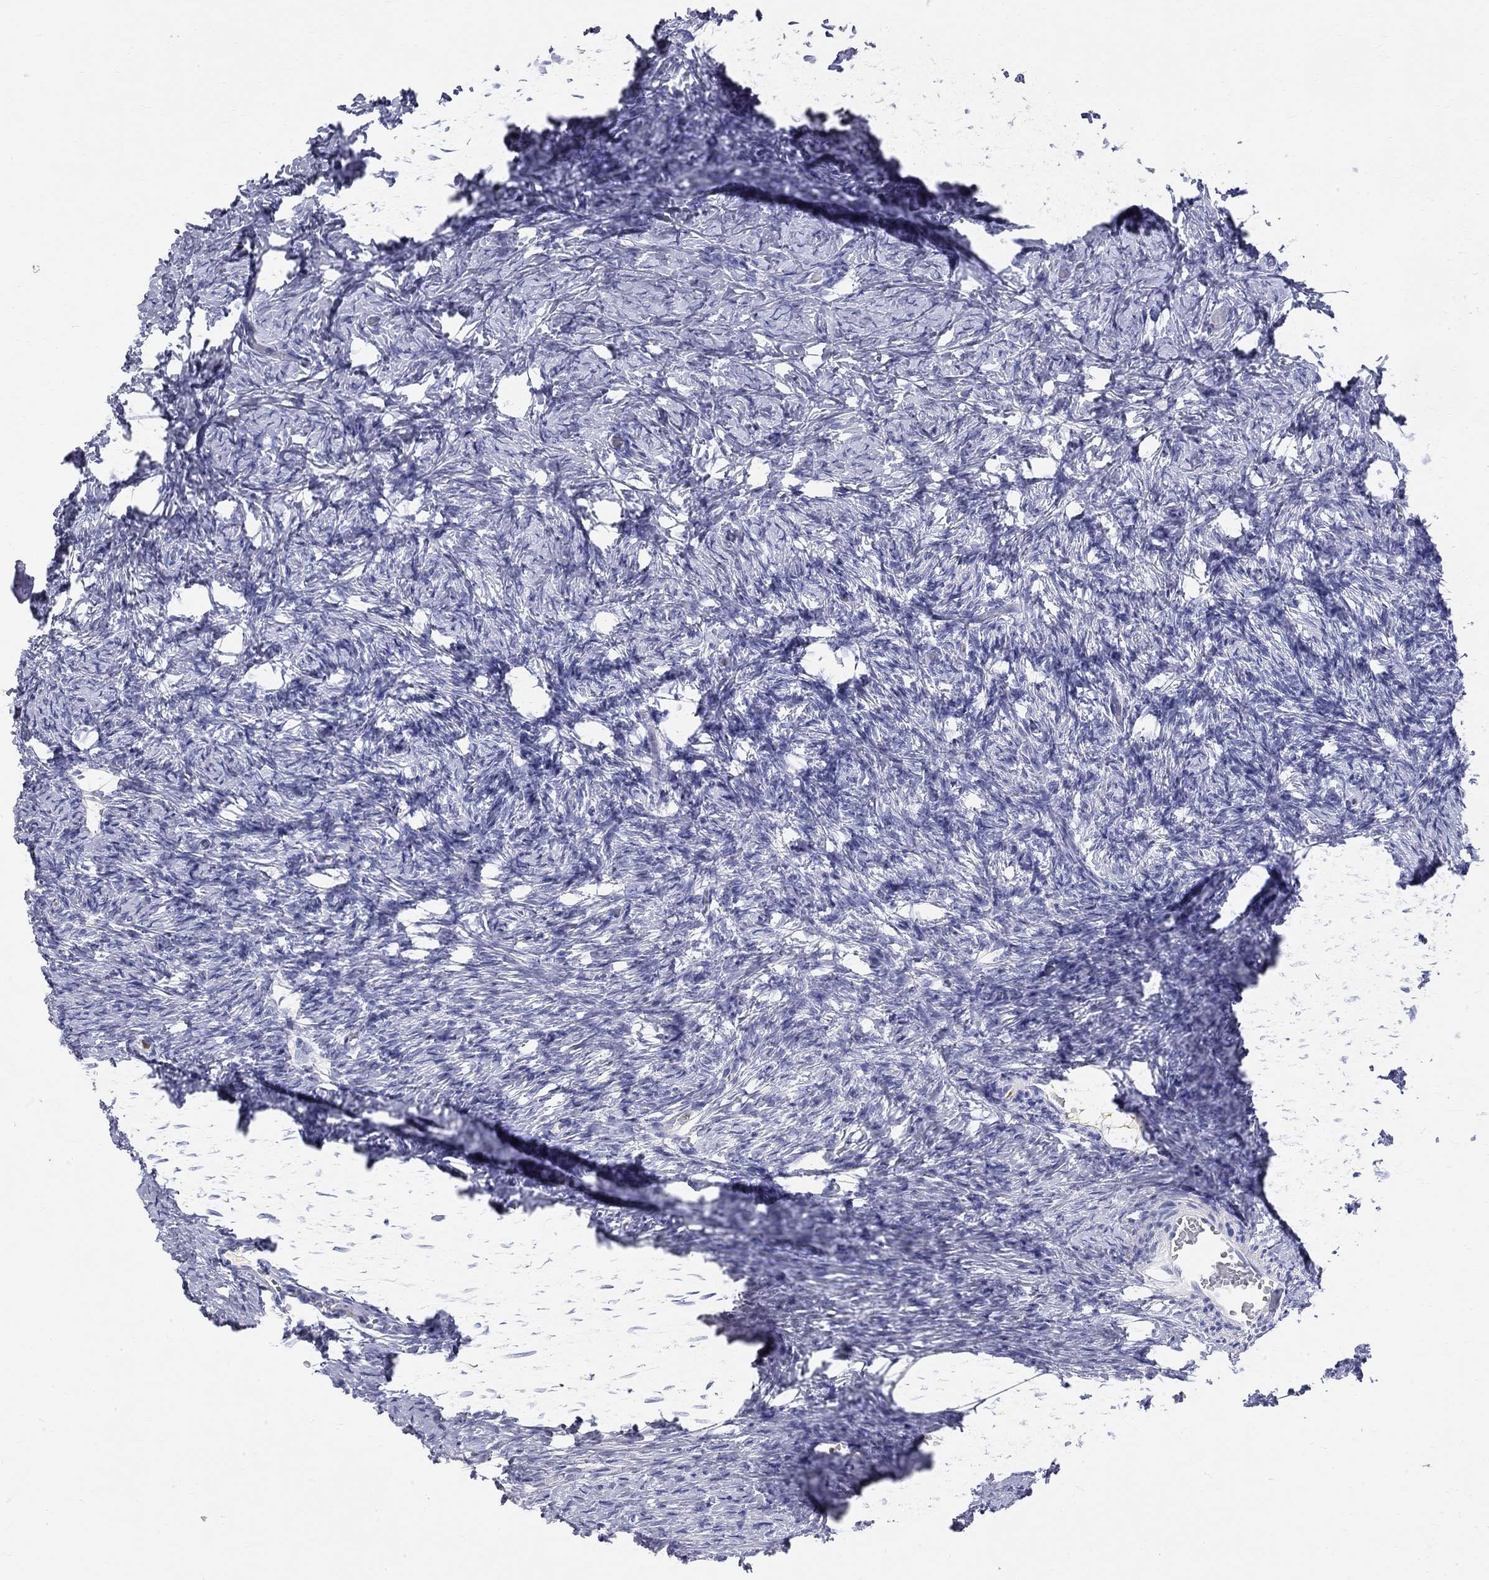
{"staining": {"intensity": "negative", "quantity": "none", "location": "none"}, "tissue": "ovary", "cell_type": "Follicle cells", "image_type": "normal", "snomed": [{"axis": "morphology", "description": "Normal tissue, NOS"}, {"axis": "topography", "description": "Ovary"}], "caption": "Immunohistochemistry histopathology image of unremarkable human ovary stained for a protein (brown), which demonstrates no positivity in follicle cells.", "gene": "PHOX2B", "patient": {"sex": "female", "age": 39}}